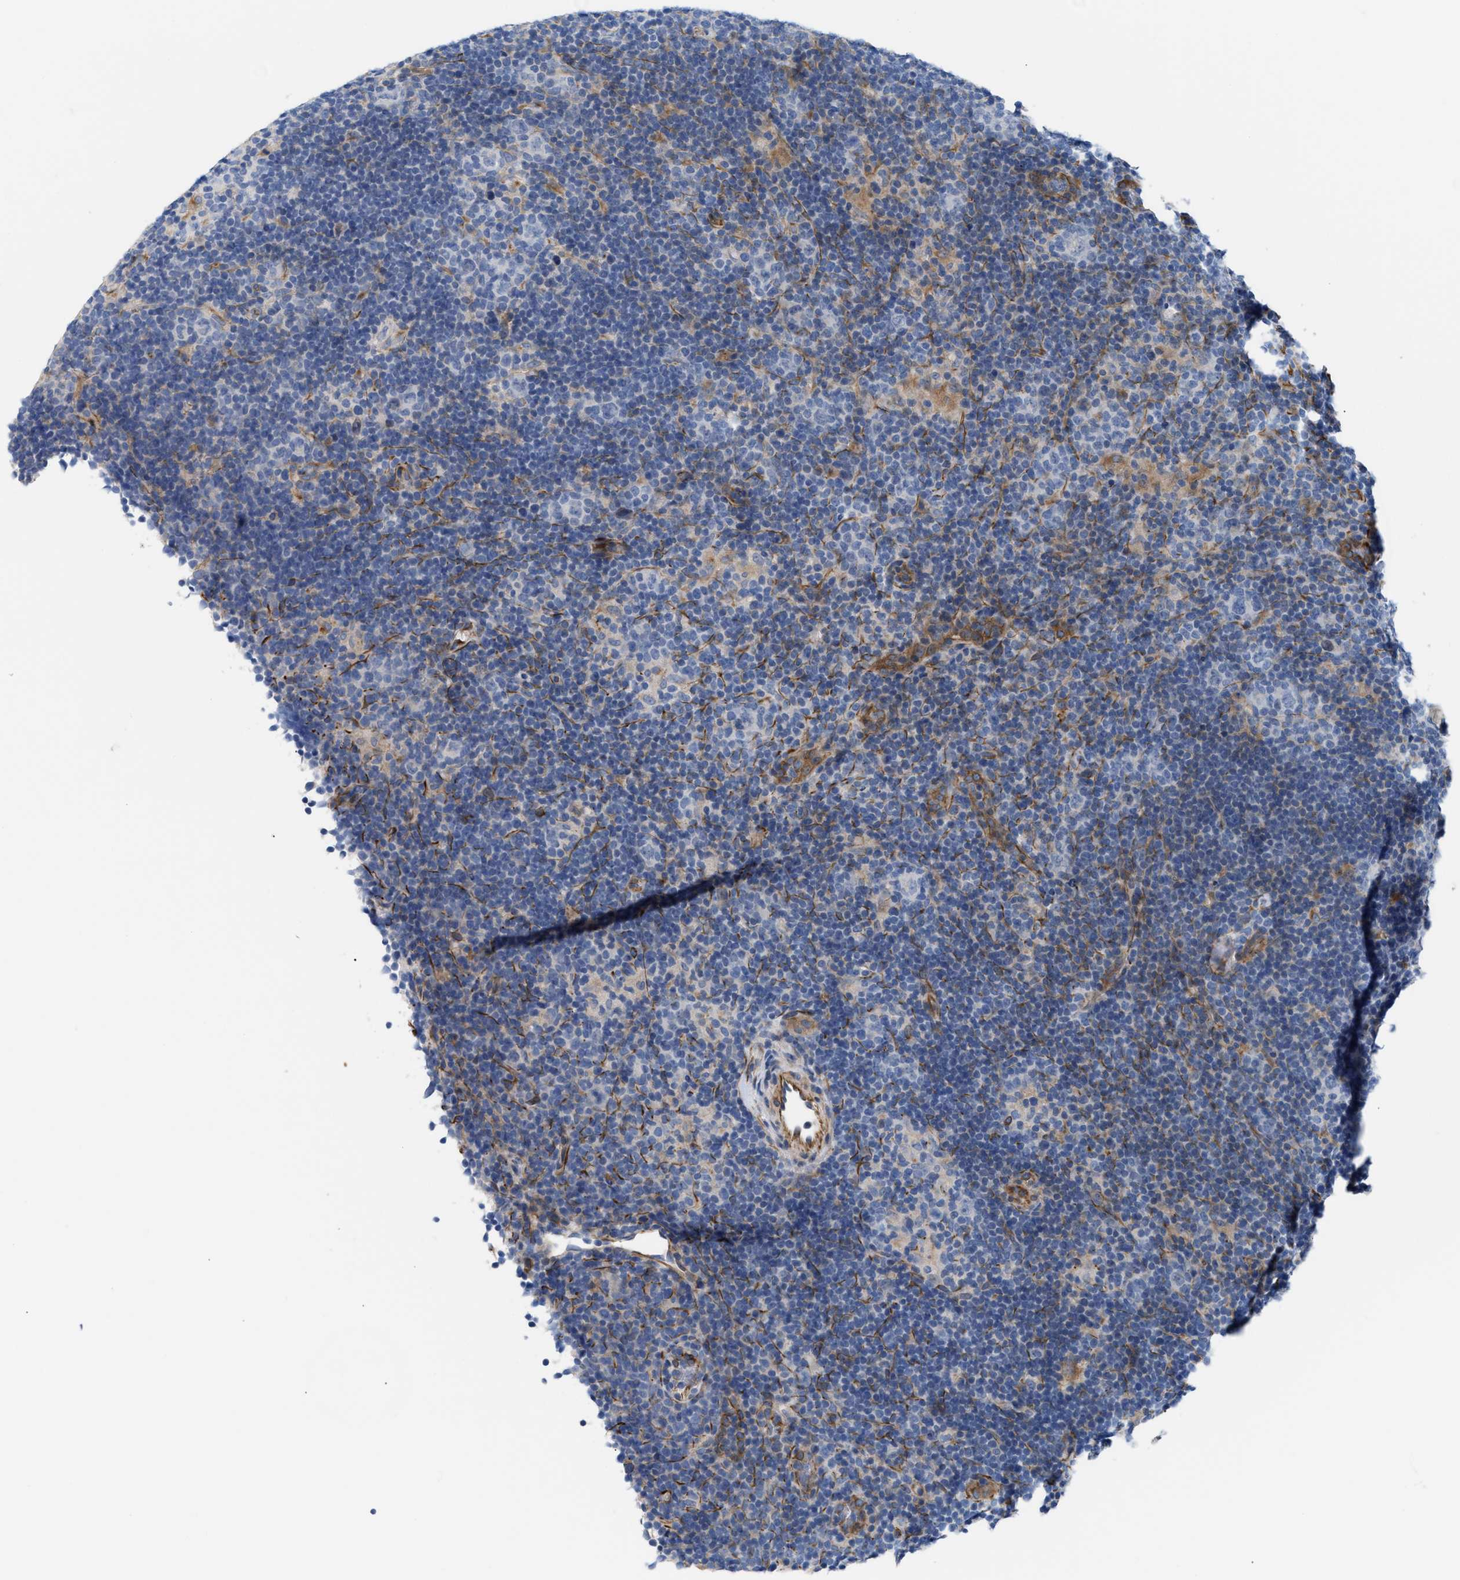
{"staining": {"intensity": "negative", "quantity": "none", "location": "none"}, "tissue": "lymphoma", "cell_type": "Tumor cells", "image_type": "cancer", "snomed": [{"axis": "morphology", "description": "Hodgkin's disease, NOS"}, {"axis": "topography", "description": "Lymph node"}], "caption": "Human Hodgkin's disease stained for a protein using immunohistochemistry (IHC) exhibits no staining in tumor cells.", "gene": "TFPI", "patient": {"sex": "female", "age": 57}}